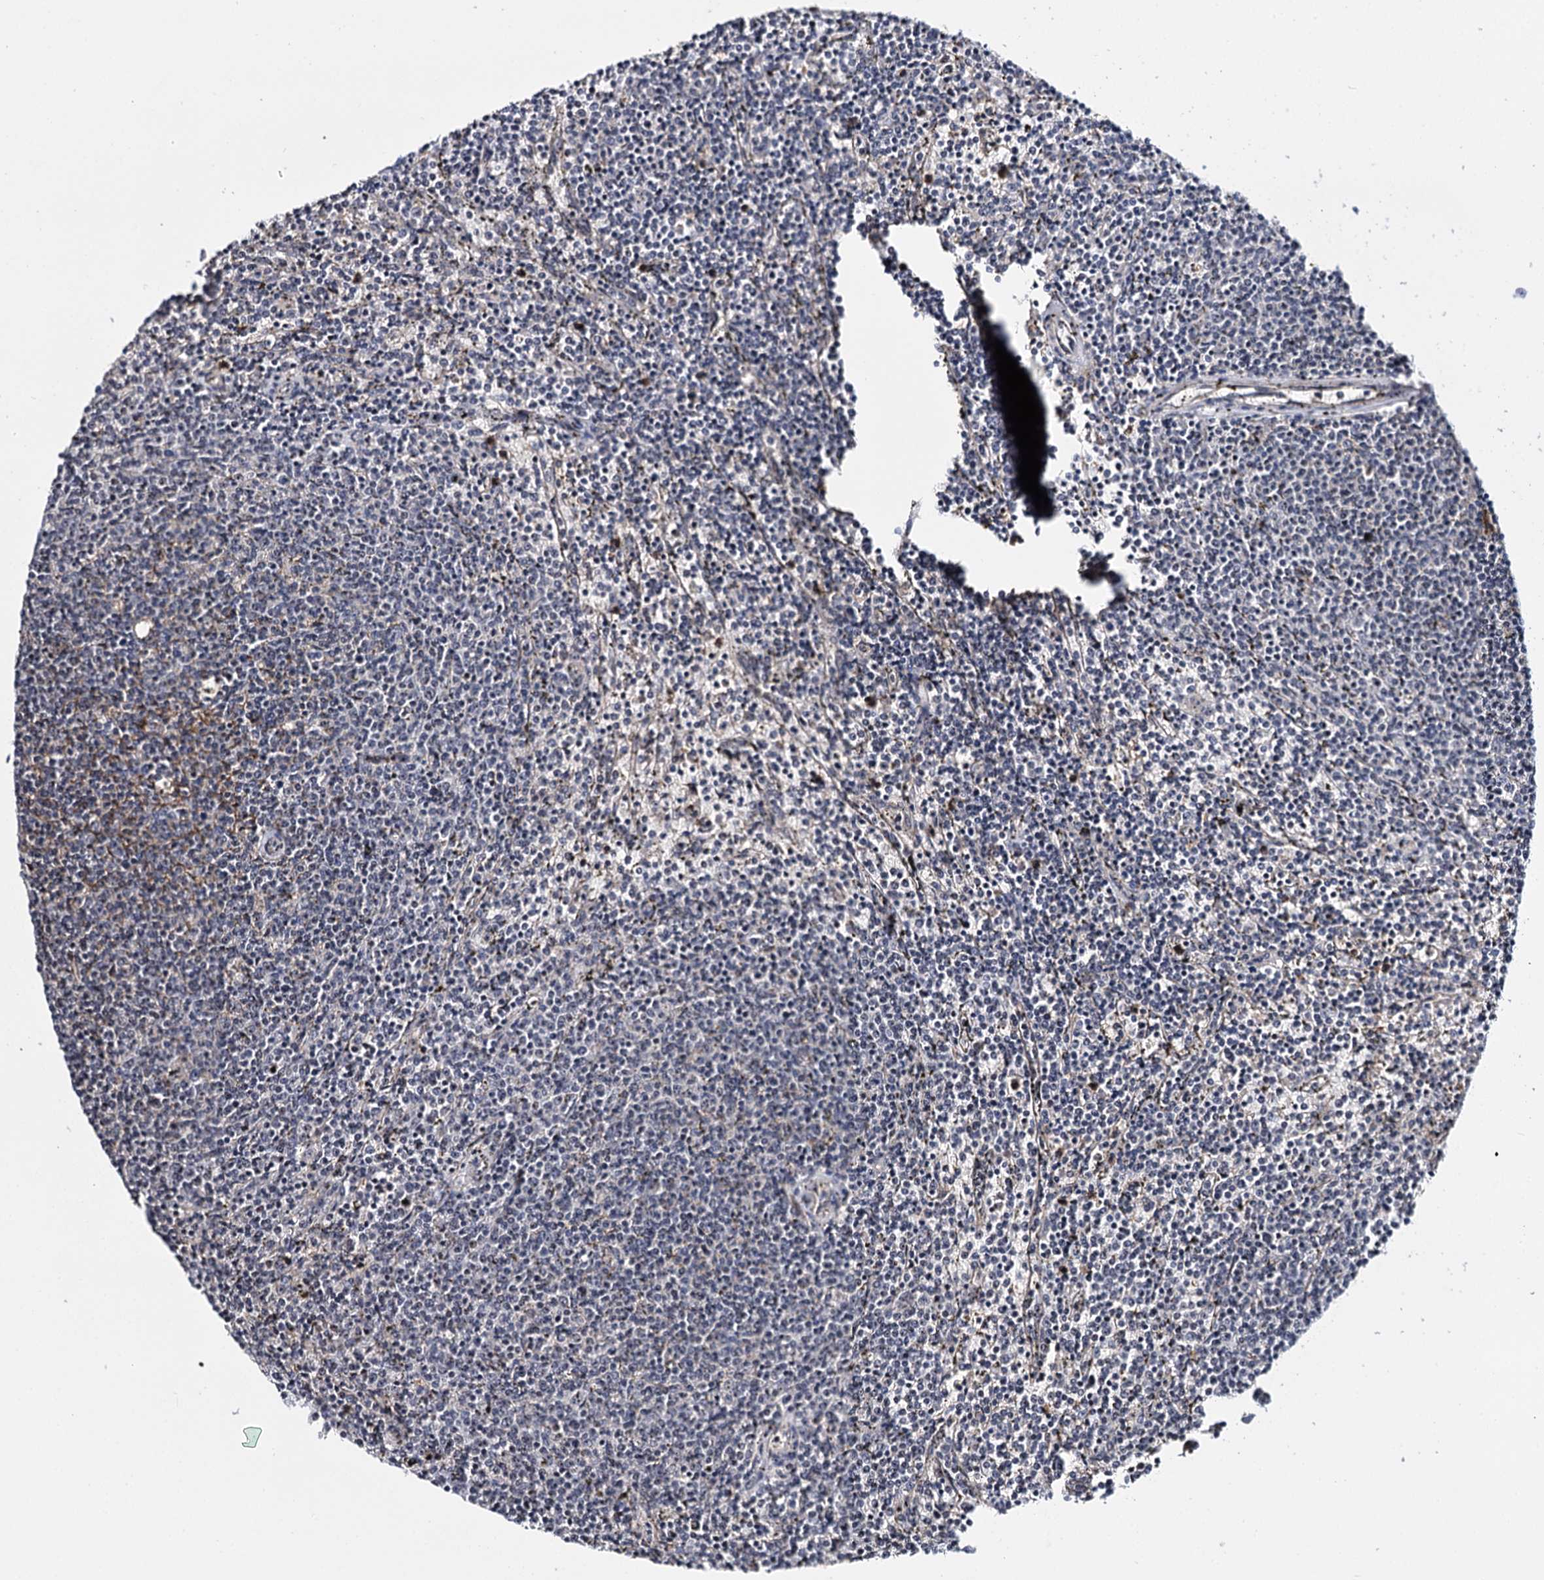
{"staining": {"intensity": "negative", "quantity": "none", "location": "none"}, "tissue": "lymphoma", "cell_type": "Tumor cells", "image_type": "cancer", "snomed": [{"axis": "morphology", "description": "Malignant lymphoma, non-Hodgkin's type, Low grade"}, {"axis": "topography", "description": "Spleen"}], "caption": "Lymphoma was stained to show a protein in brown. There is no significant staining in tumor cells.", "gene": "SUPT20H", "patient": {"sex": "female", "age": 50}}